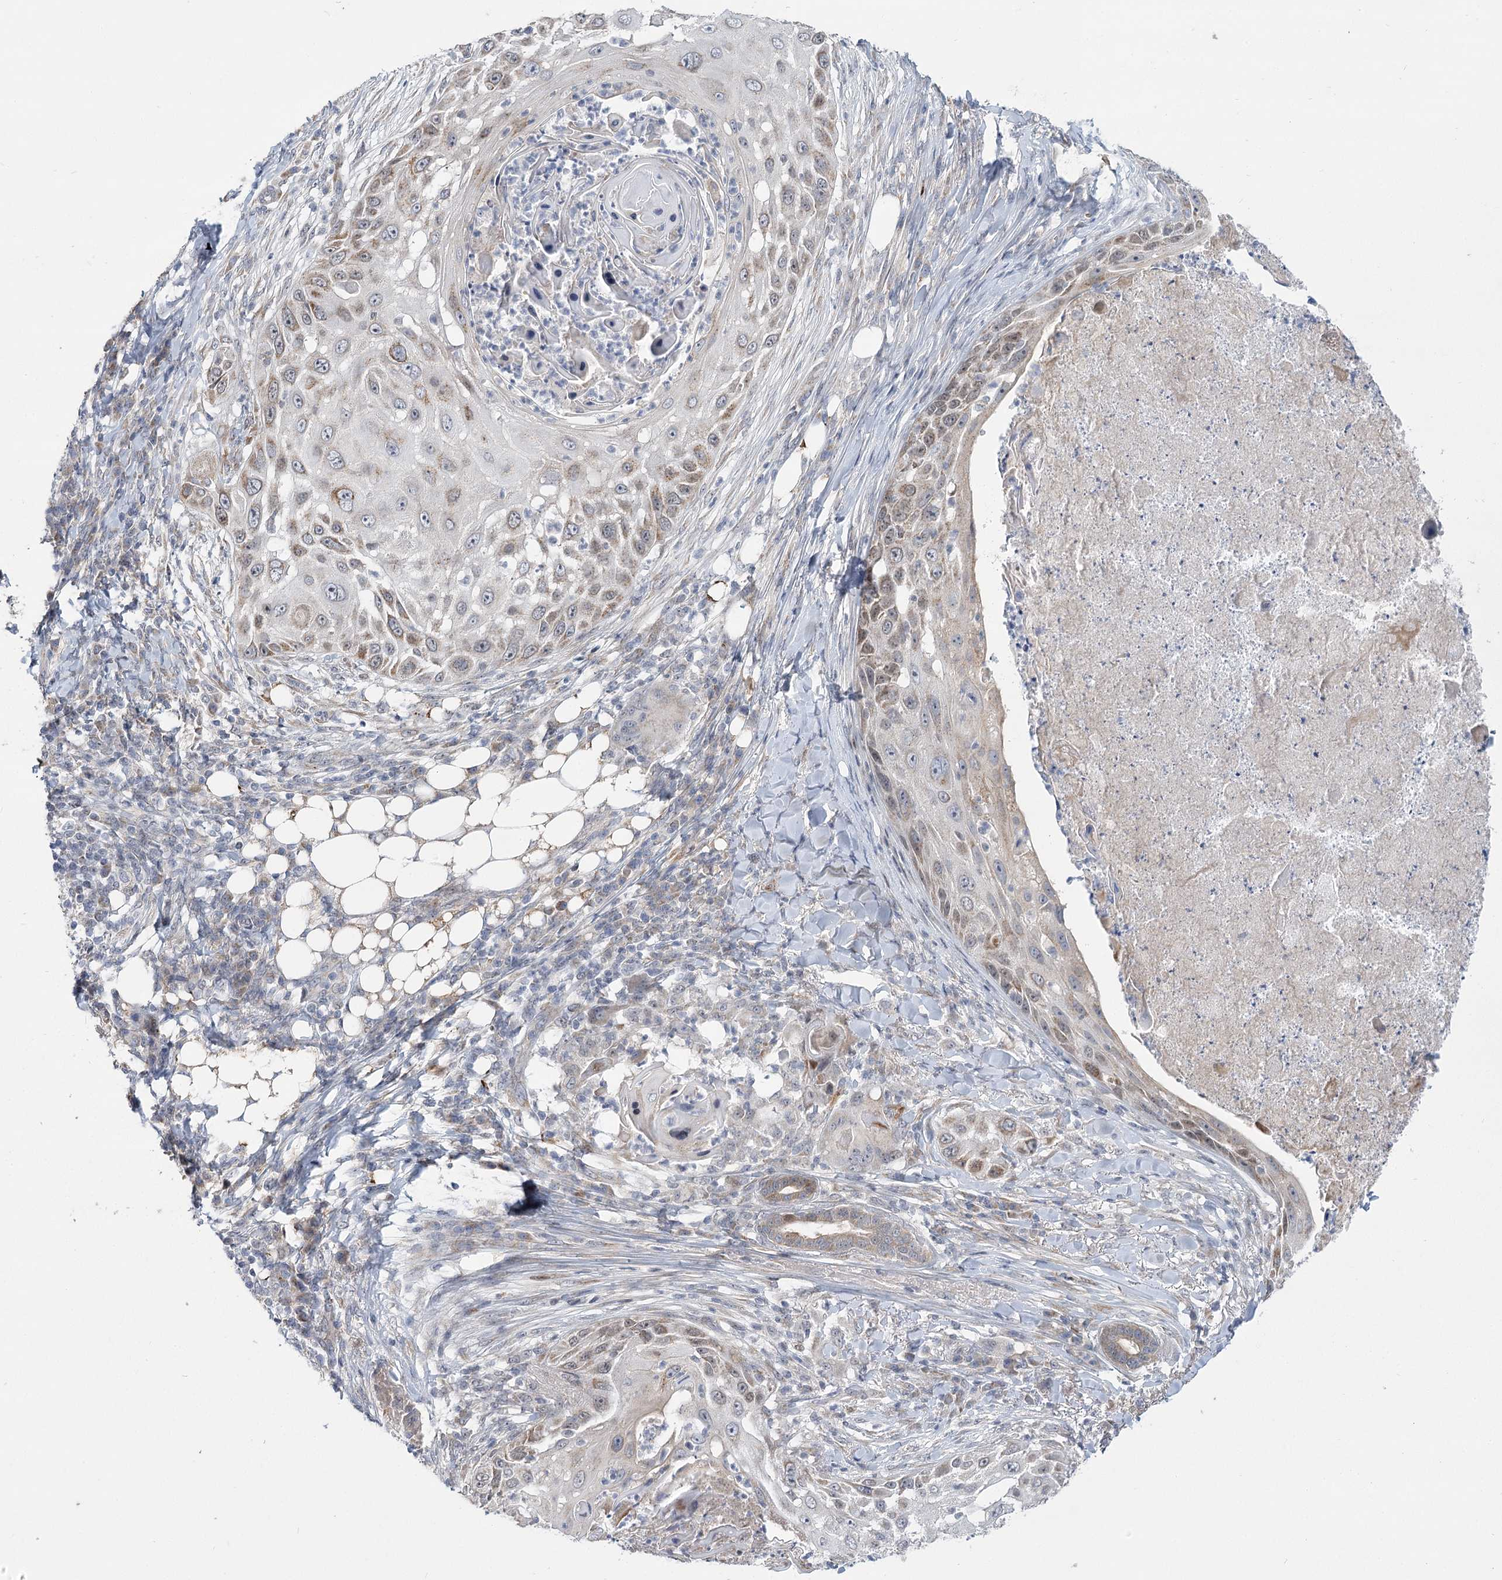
{"staining": {"intensity": "weak", "quantity": "25%-75%", "location": "cytoplasmic/membranous"}, "tissue": "skin cancer", "cell_type": "Tumor cells", "image_type": "cancer", "snomed": [{"axis": "morphology", "description": "Squamous cell carcinoma, NOS"}, {"axis": "topography", "description": "Skin"}], "caption": "Skin squamous cell carcinoma stained with IHC exhibits weak cytoplasmic/membranous positivity in about 25%-75% of tumor cells.", "gene": "NSMCE4A", "patient": {"sex": "female", "age": 44}}